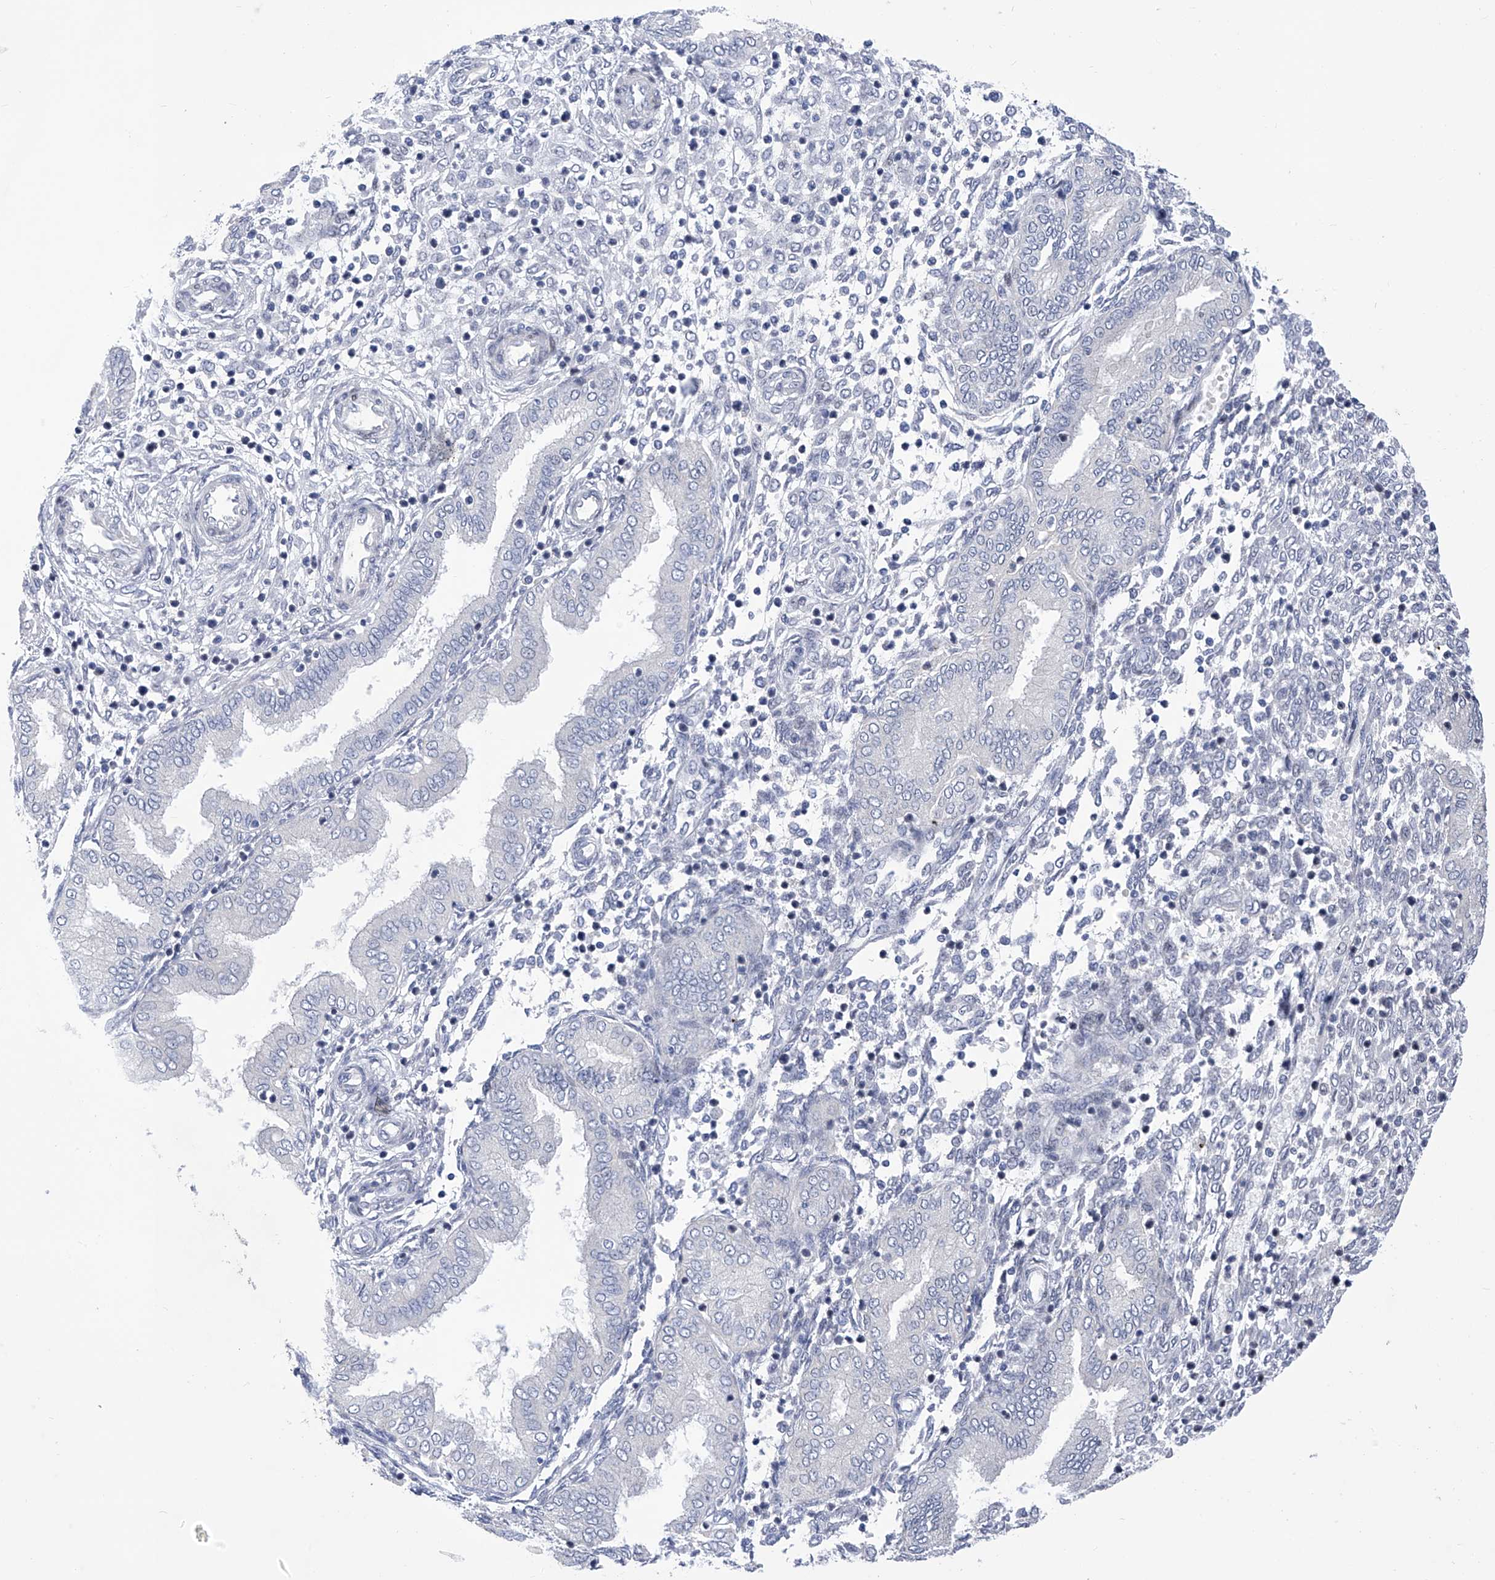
{"staining": {"intensity": "negative", "quantity": "none", "location": "none"}, "tissue": "endometrium", "cell_type": "Cells in endometrial stroma", "image_type": "normal", "snomed": [{"axis": "morphology", "description": "Normal tissue, NOS"}, {"axis": "topography", "description": "Endometrium"}], "caption": "DAB immunohistochemical staining of normal human endometrium exhibits no significant positivity in cells in endometrial stroma.", "gene": "NUFIP1", "patient": {"sex": "female", "age": 53}}